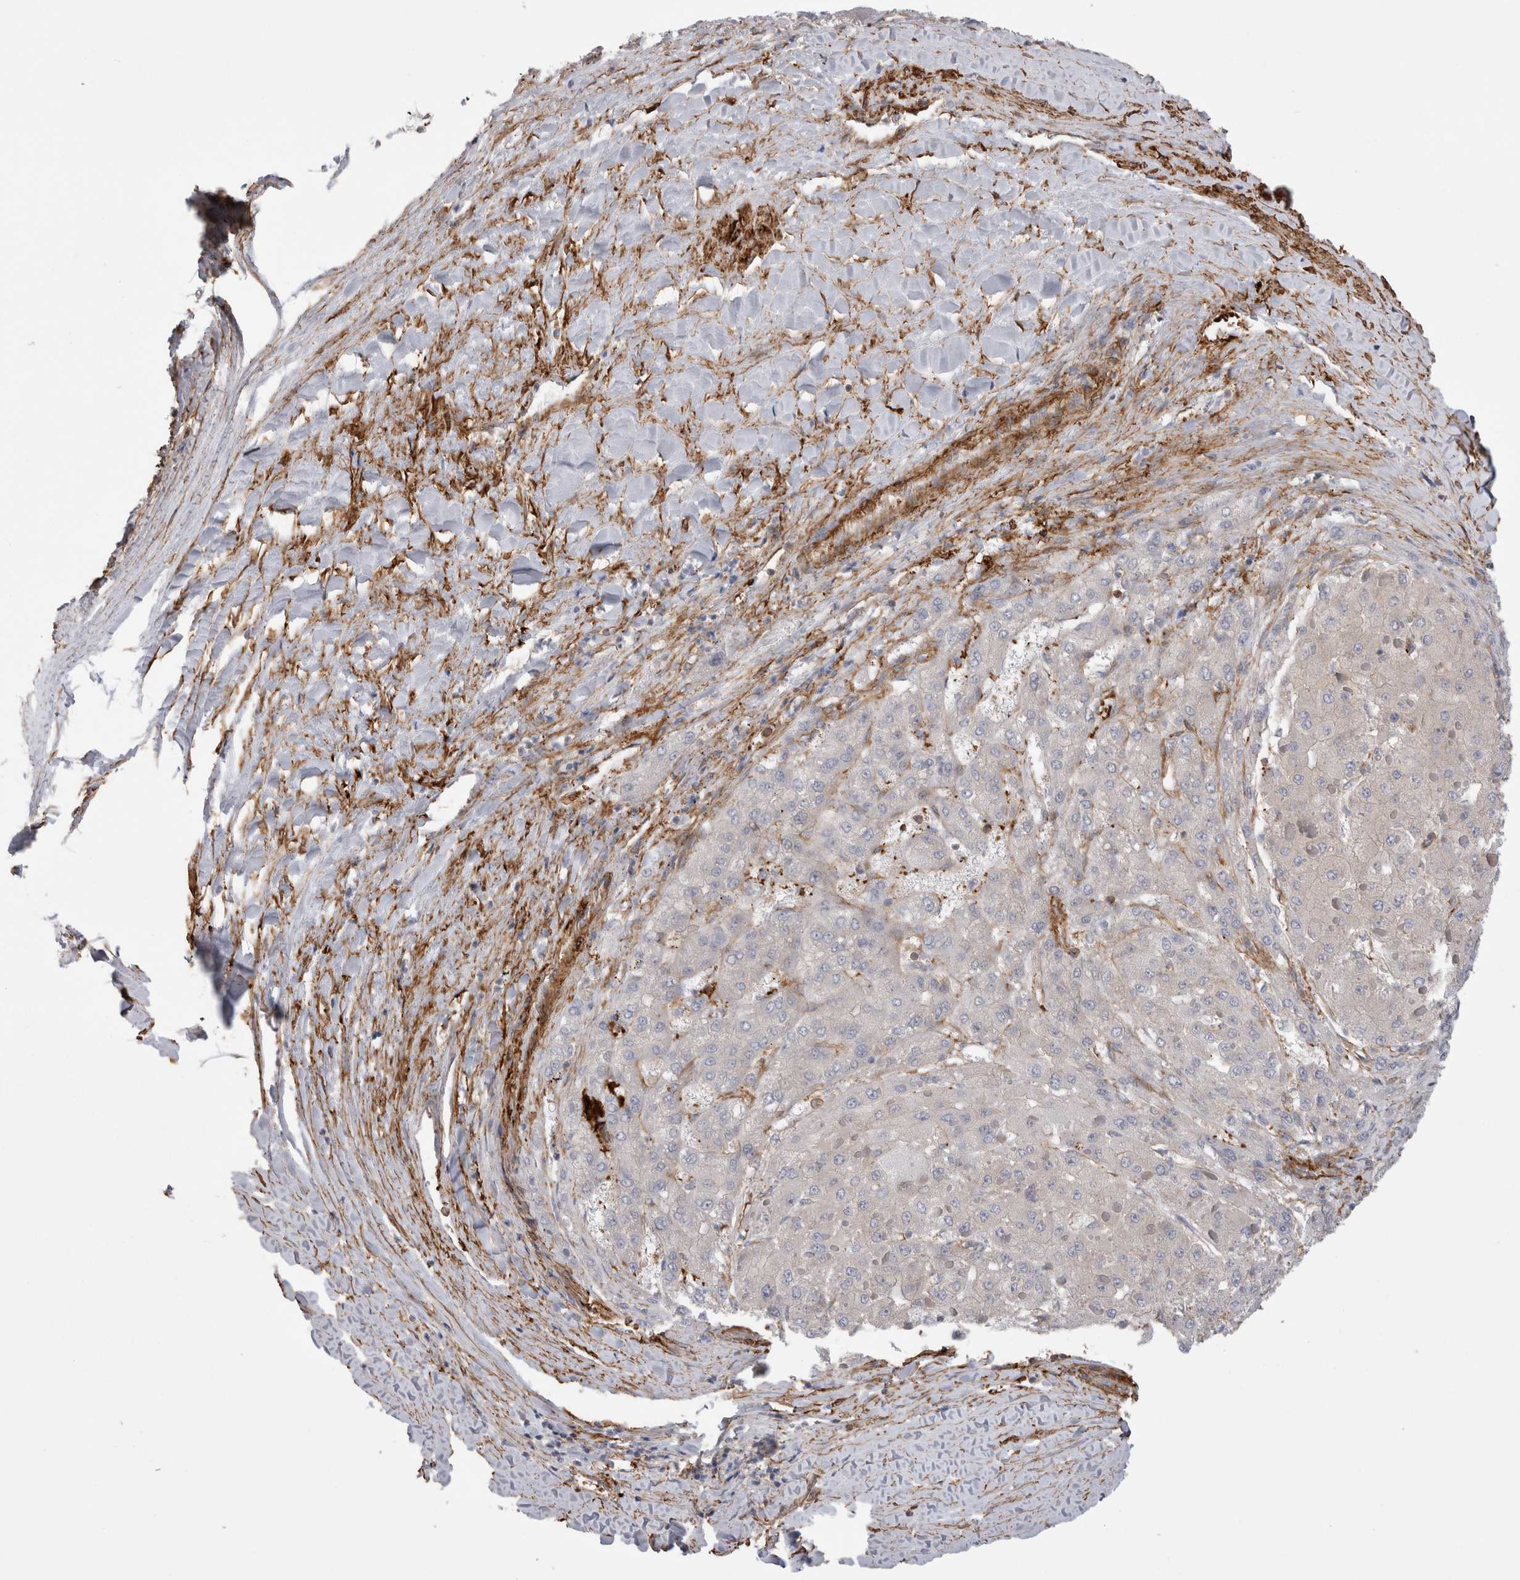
{"staining": {"intensity": "negative", "quantity": "none", "location": "none"}, "tissue": "liver cancer", "cell_type": "Tumor cells", "image_type": "cancer", "snomed": [{"axis": "morphology", "description": "Carcinoma, Hepatocellular, NOS"}, {"axis": "topography", "description": "Liver"}], "caption": "Micrograph shows no protein positivity in tumor cells of liver cancer (hepatocellular carcinoma) tissue. Brightfield microscopy of immunohistochemistry (IHC) stained with DAB (brown) and hematoxylin (blue), captured at high magnification.", "gene": "EPRS1", "patient": {"sex": "female", "age": 73}}